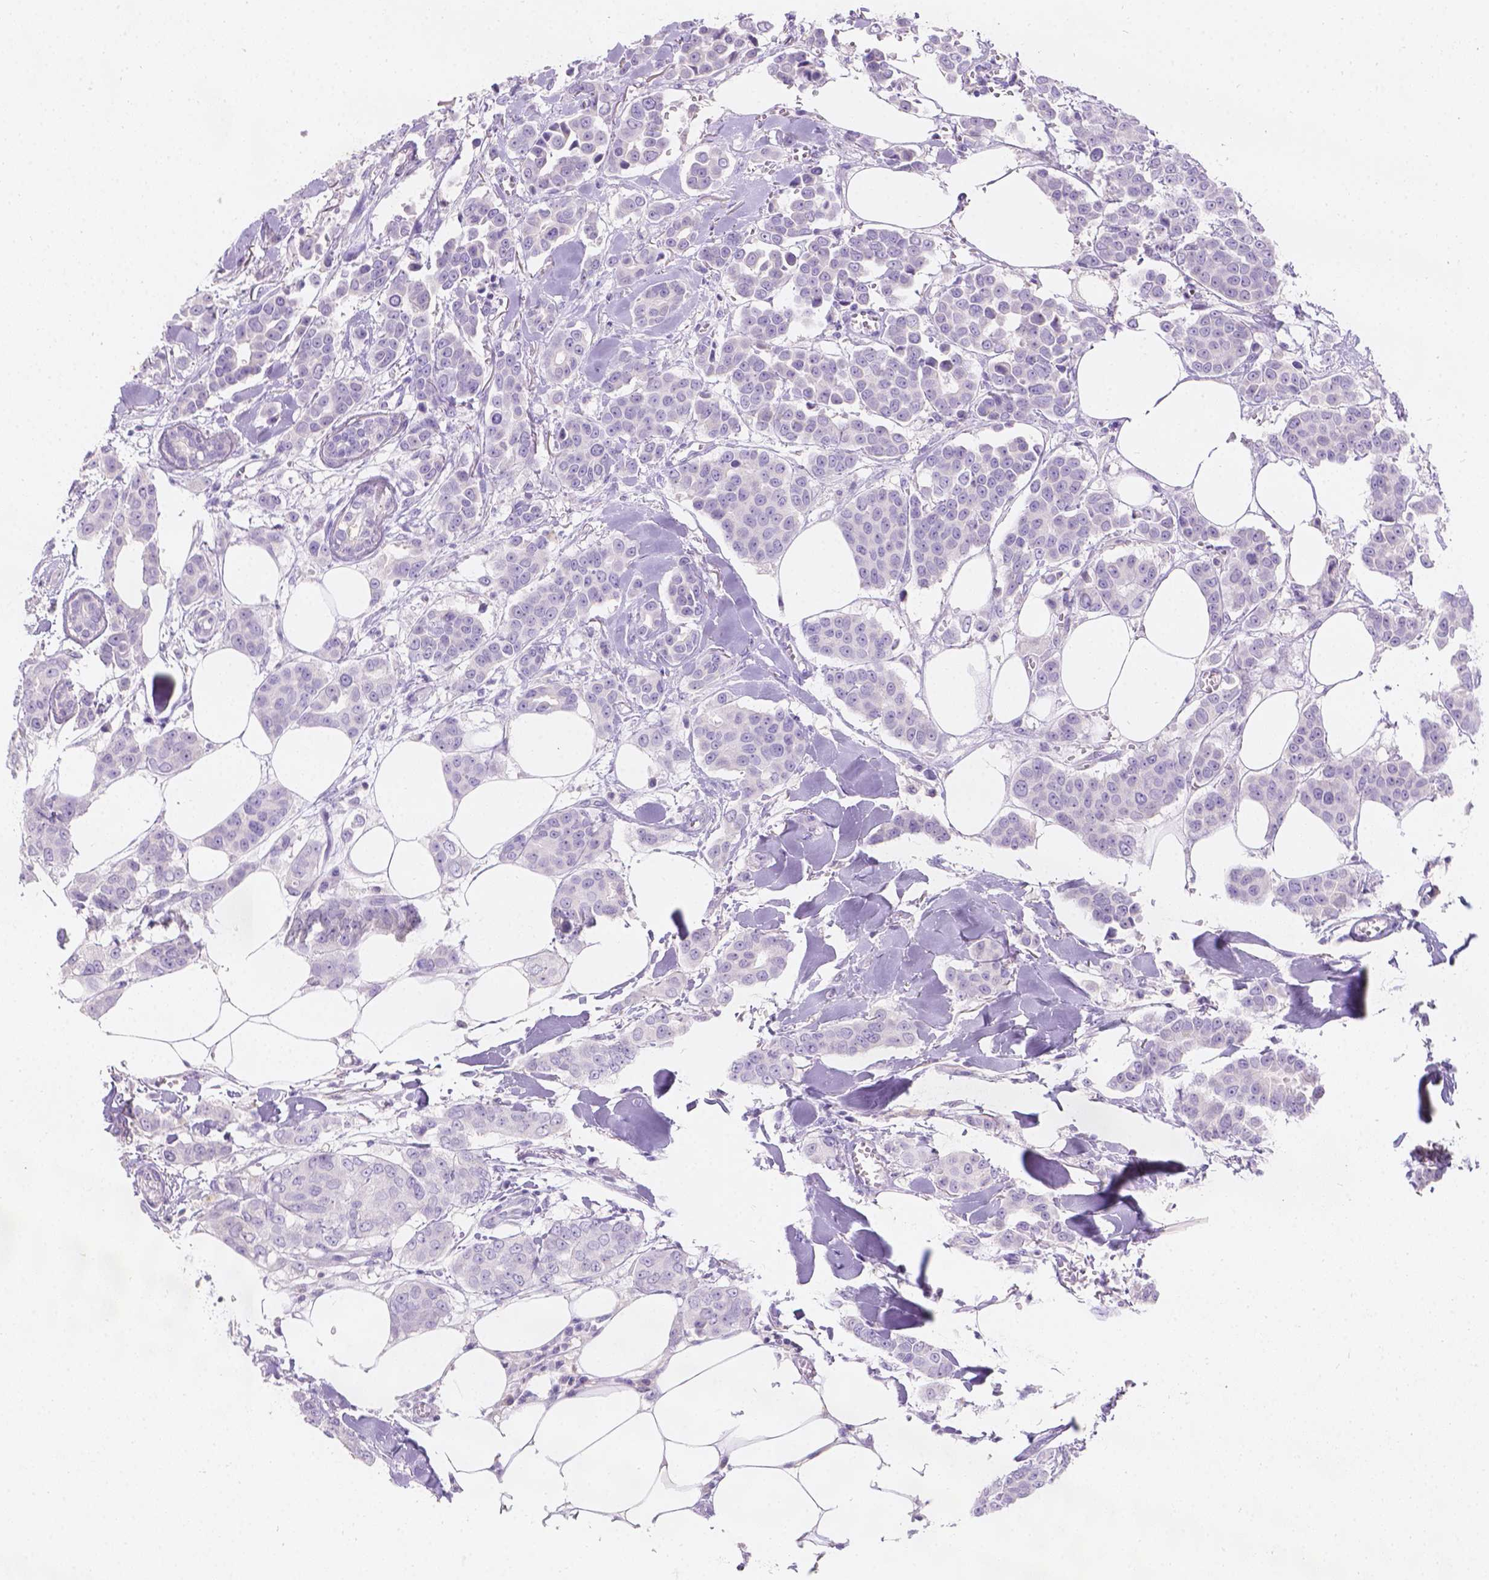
{"staining": {"intensity": "negative", "quantity": "none", "location": "none"}, "tissue": "breast cancer", "cell_type": "Tumor cells", "image_type": "cancer", "snomed": [{"axis": "morphology", "description": "Duct carcinoma"}, {"axis": "topography", "description": "Breast"}], "caption": "Breast invasive ductal carcinoma stained for a protein using IHC reveals no staining tumor cells.", "gene": "GAL3ST2", "patient": {"sex": "female", "age": 94}}